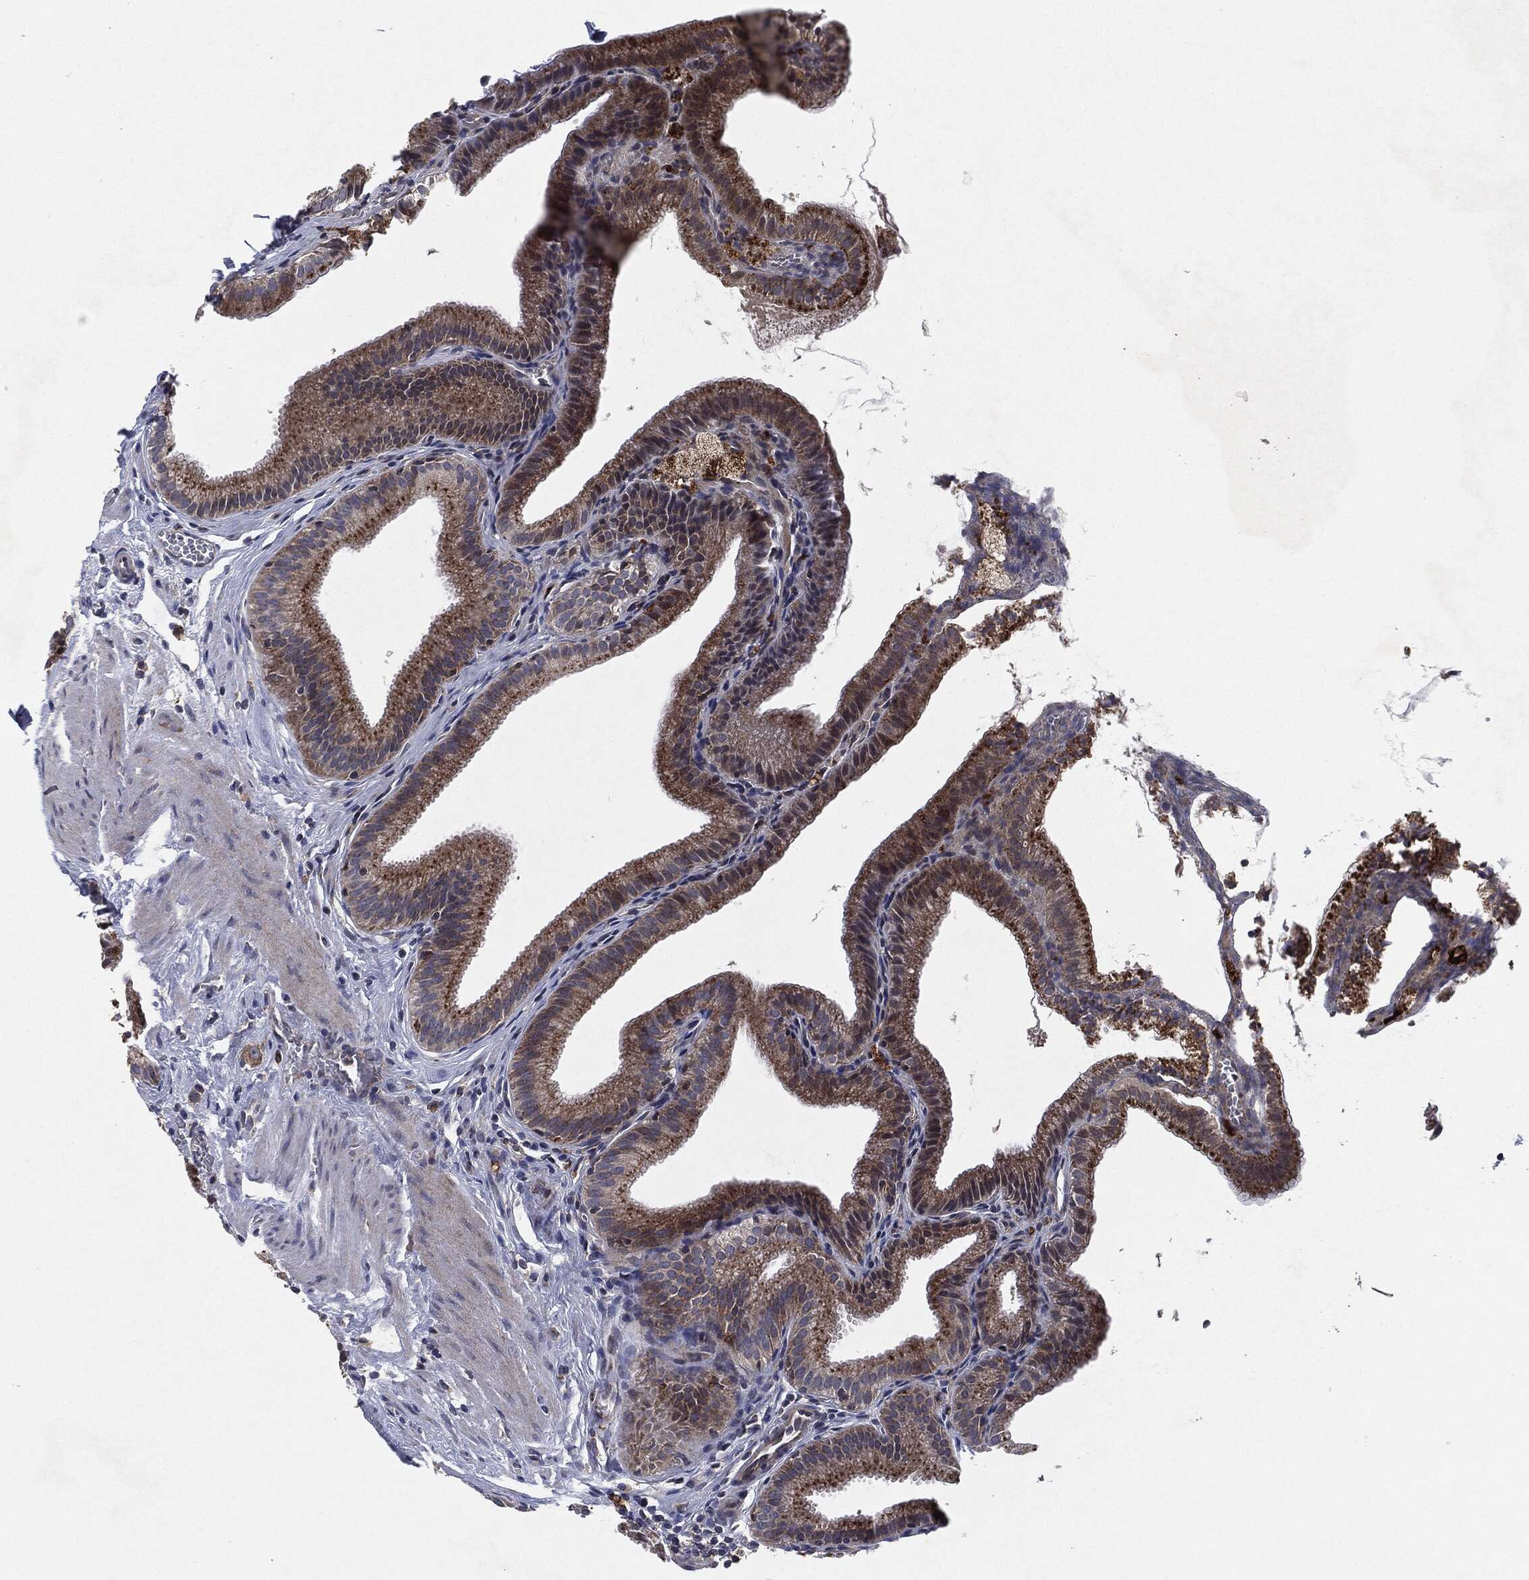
{"staining": {"intensity": "moderate", "quantity": ">75%", "location": "cytoplasmic/membranous"}, "tissue": "gallbladder", "cell_type": "Glandular cells", "image_type": "normal", "snomed": [{"axis": "morphology", "description": "Normal tissue, NOS"}, {"axis": "topography", "description": "Gallbladder"}], "caption": "A high-resolution micrograph shows immunohistochemistry staining of normal gallbladder, which displays moderate cytoplasmic/membranous positivity in about >75% of glandular cells.", "gene": "SLC31A2", "patient": {"sex": "male", "age": 38}}